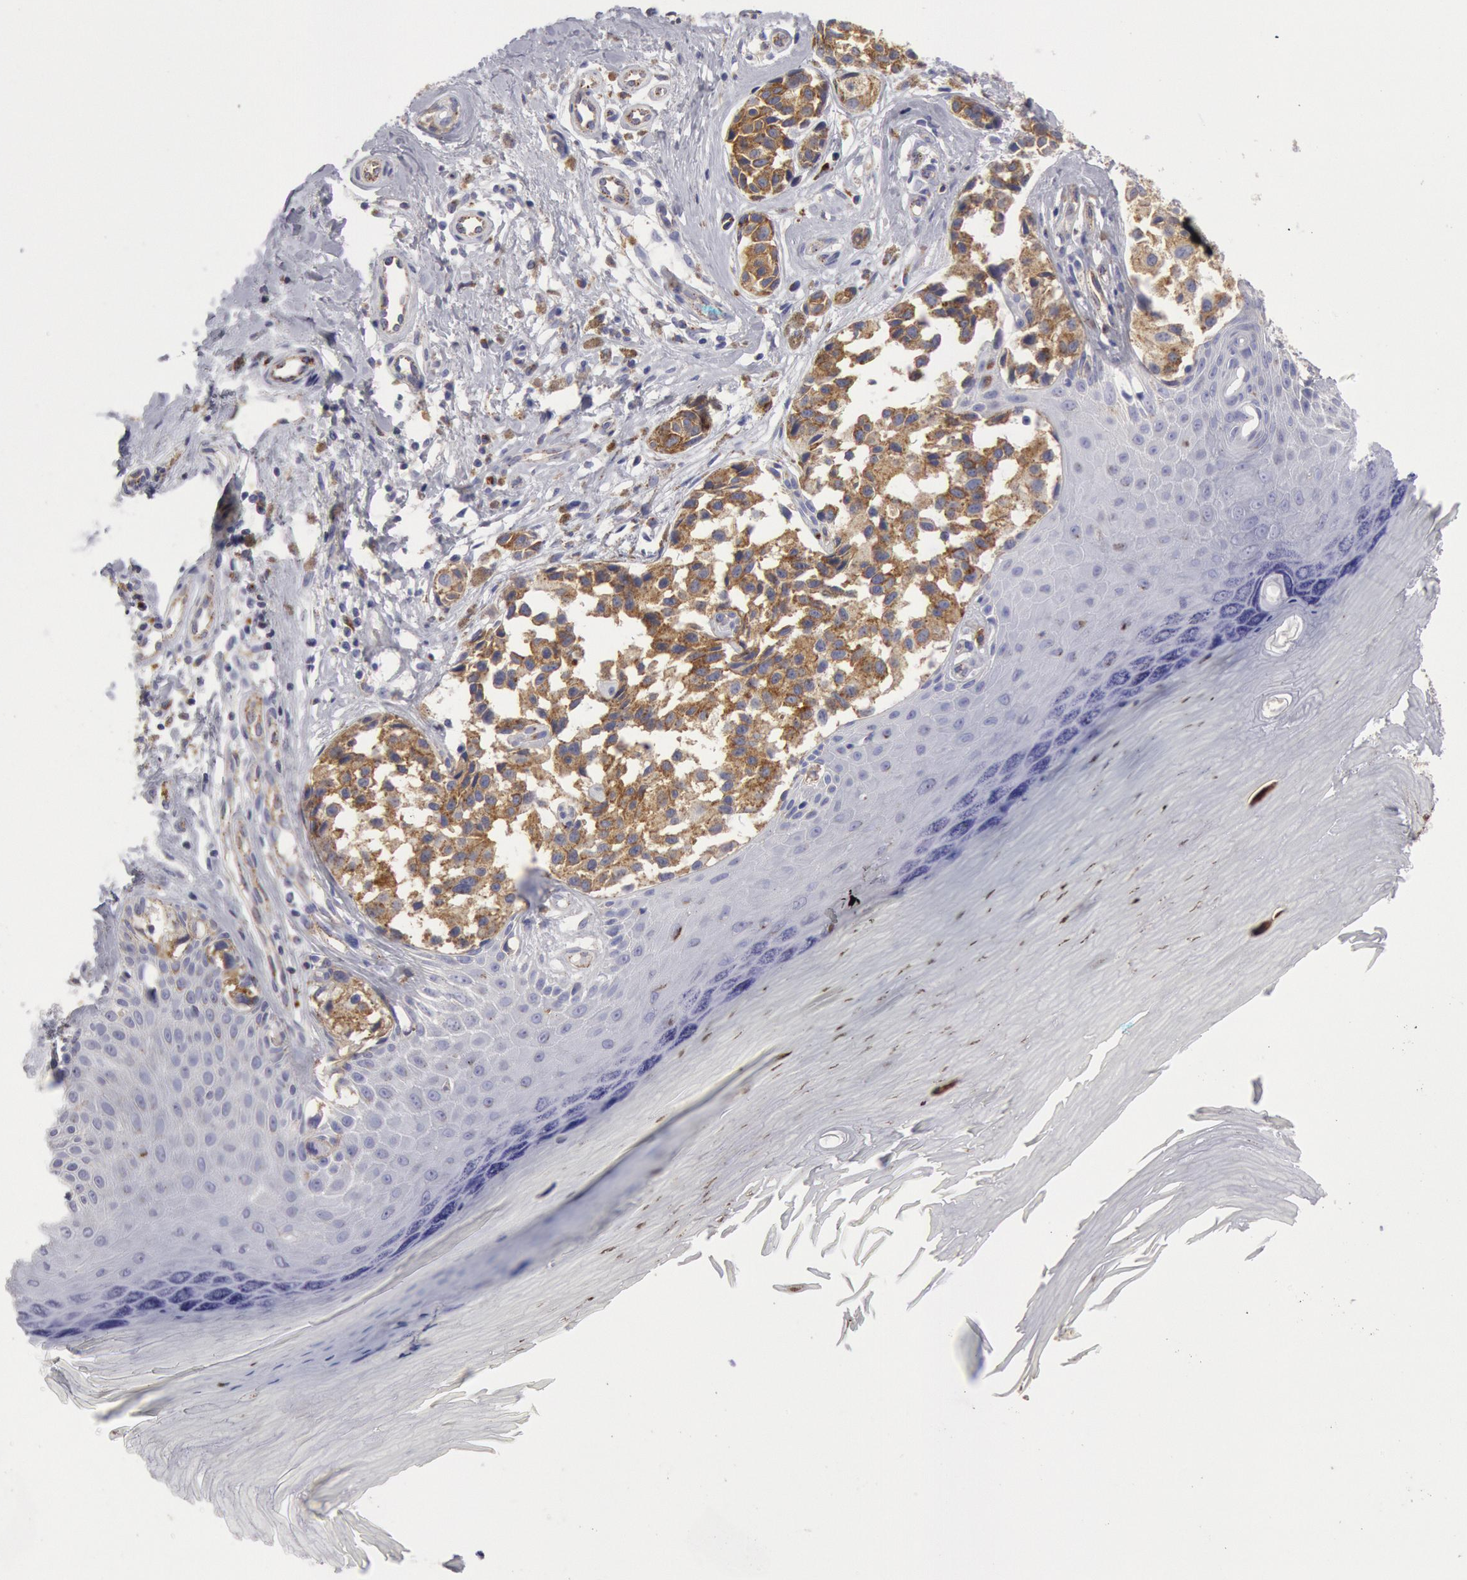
{"staining": {"intensity": "moderate", "quantity": ">75%", "location": "cytoplasmic/membranous"}, "tissue": "melanoma", "cell_type": "Tumor cells", "image_type": "cancer", "snomed": [{"axis": "morphology", "description": "Malignant melanoma, NOS"}, {"axis": "topography", "description": "Skin"}], "caption": "Tumor cells show medium levels of moderate cytoplasmic/membranous expression in about >75% of cells in human melanoma.", "gene": "FLOT1", "patient": {"sex": "male", "age": 79}}